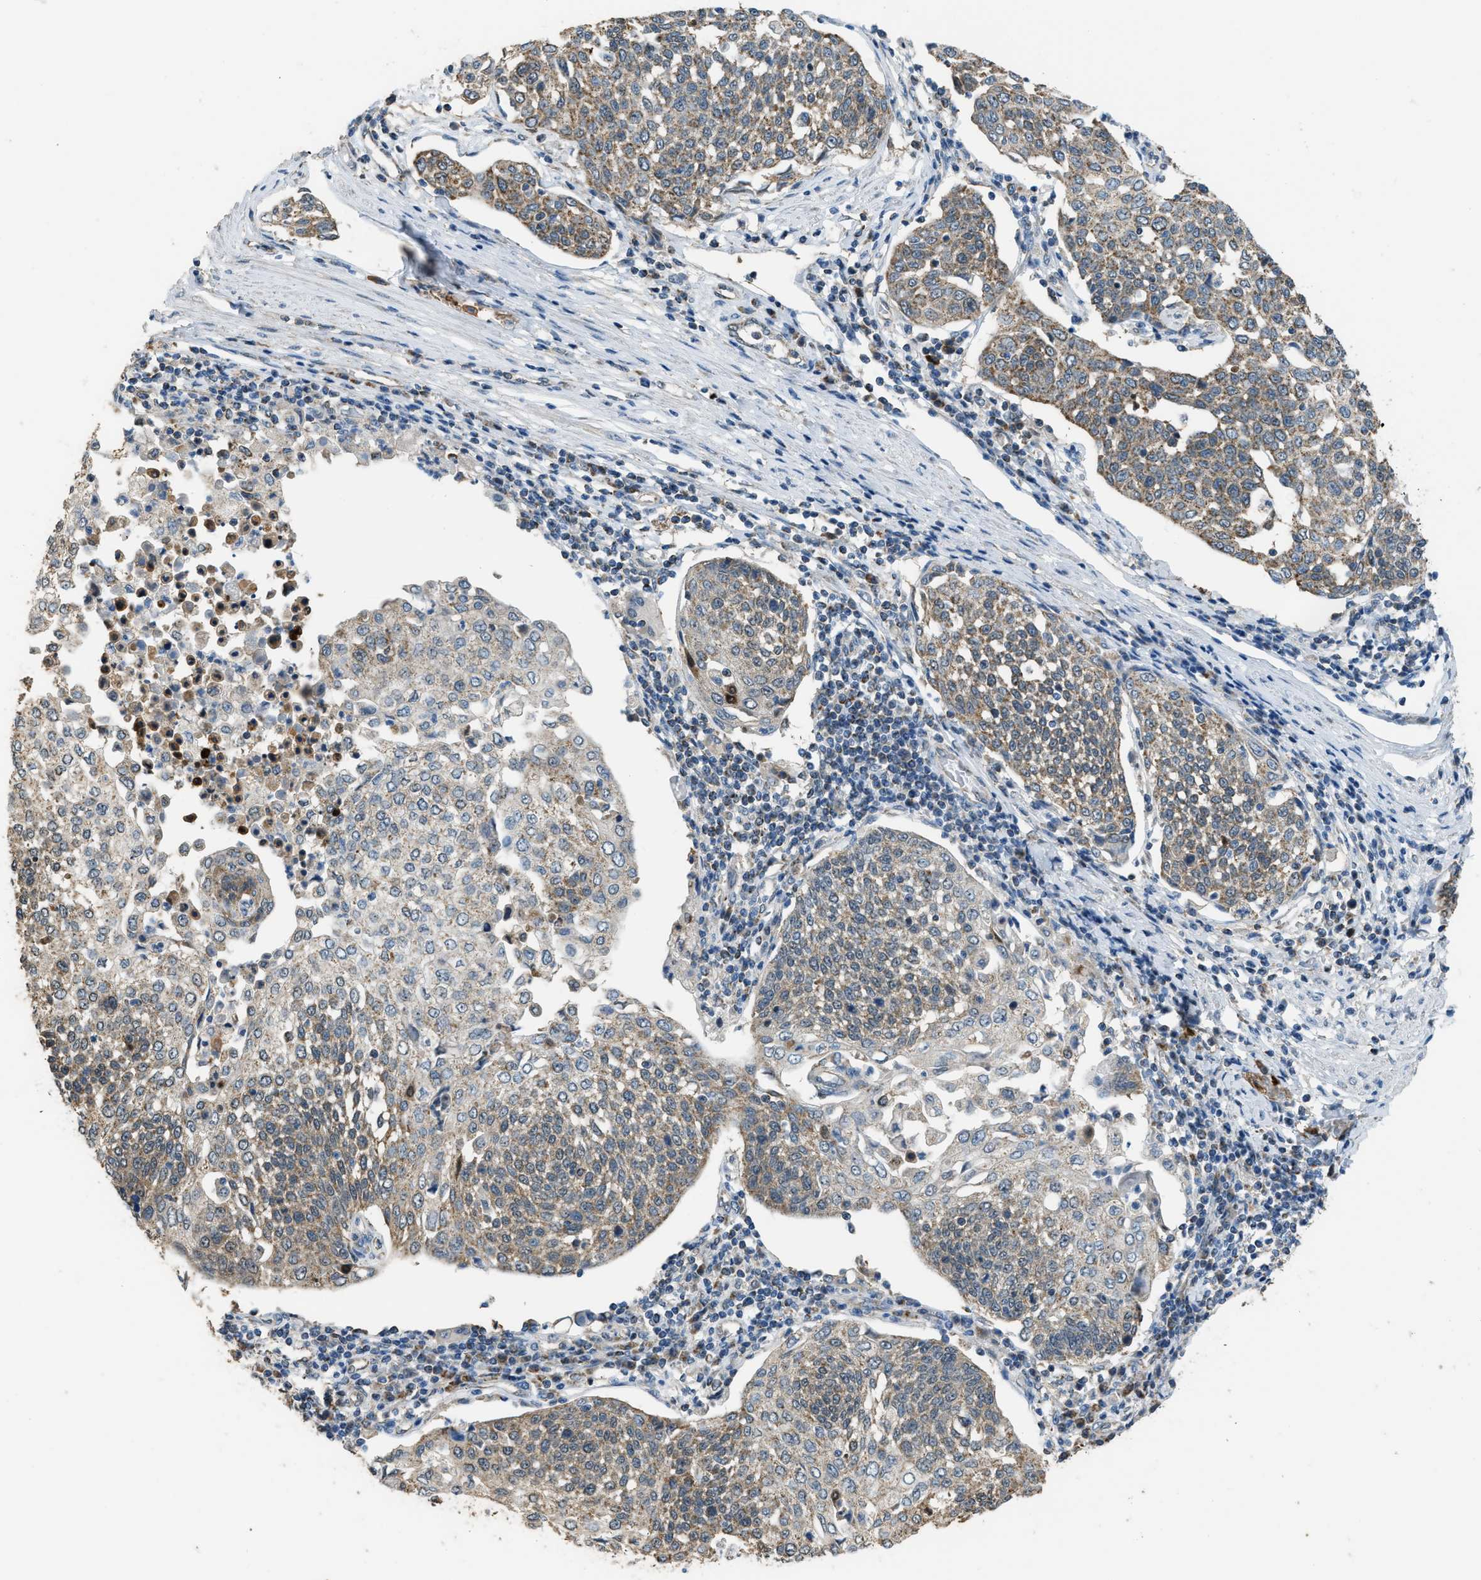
{"staining": {"intensity": "weak", "quantity": ">75%", "location": "cytoplasmic/membranous"}, "tissue": "cervical cancer", "cell_type": "Tumor cells", "image_type": "cancer", "snomed": [{"axis": "morphology", "description": "Squamous cell carcinoma, NOS"}, {"axis": "topography", "description": "Cervix"}], "caption": "About >75% of tumor cells in human cervical cancer (squamous cell carcinoma) exhibit weak cytoplasmic/membranous protein expression as visualized by brown immunohistochemical staining.", "gene": "ETFB", "patient": {"sex": "female", "age": 34}}